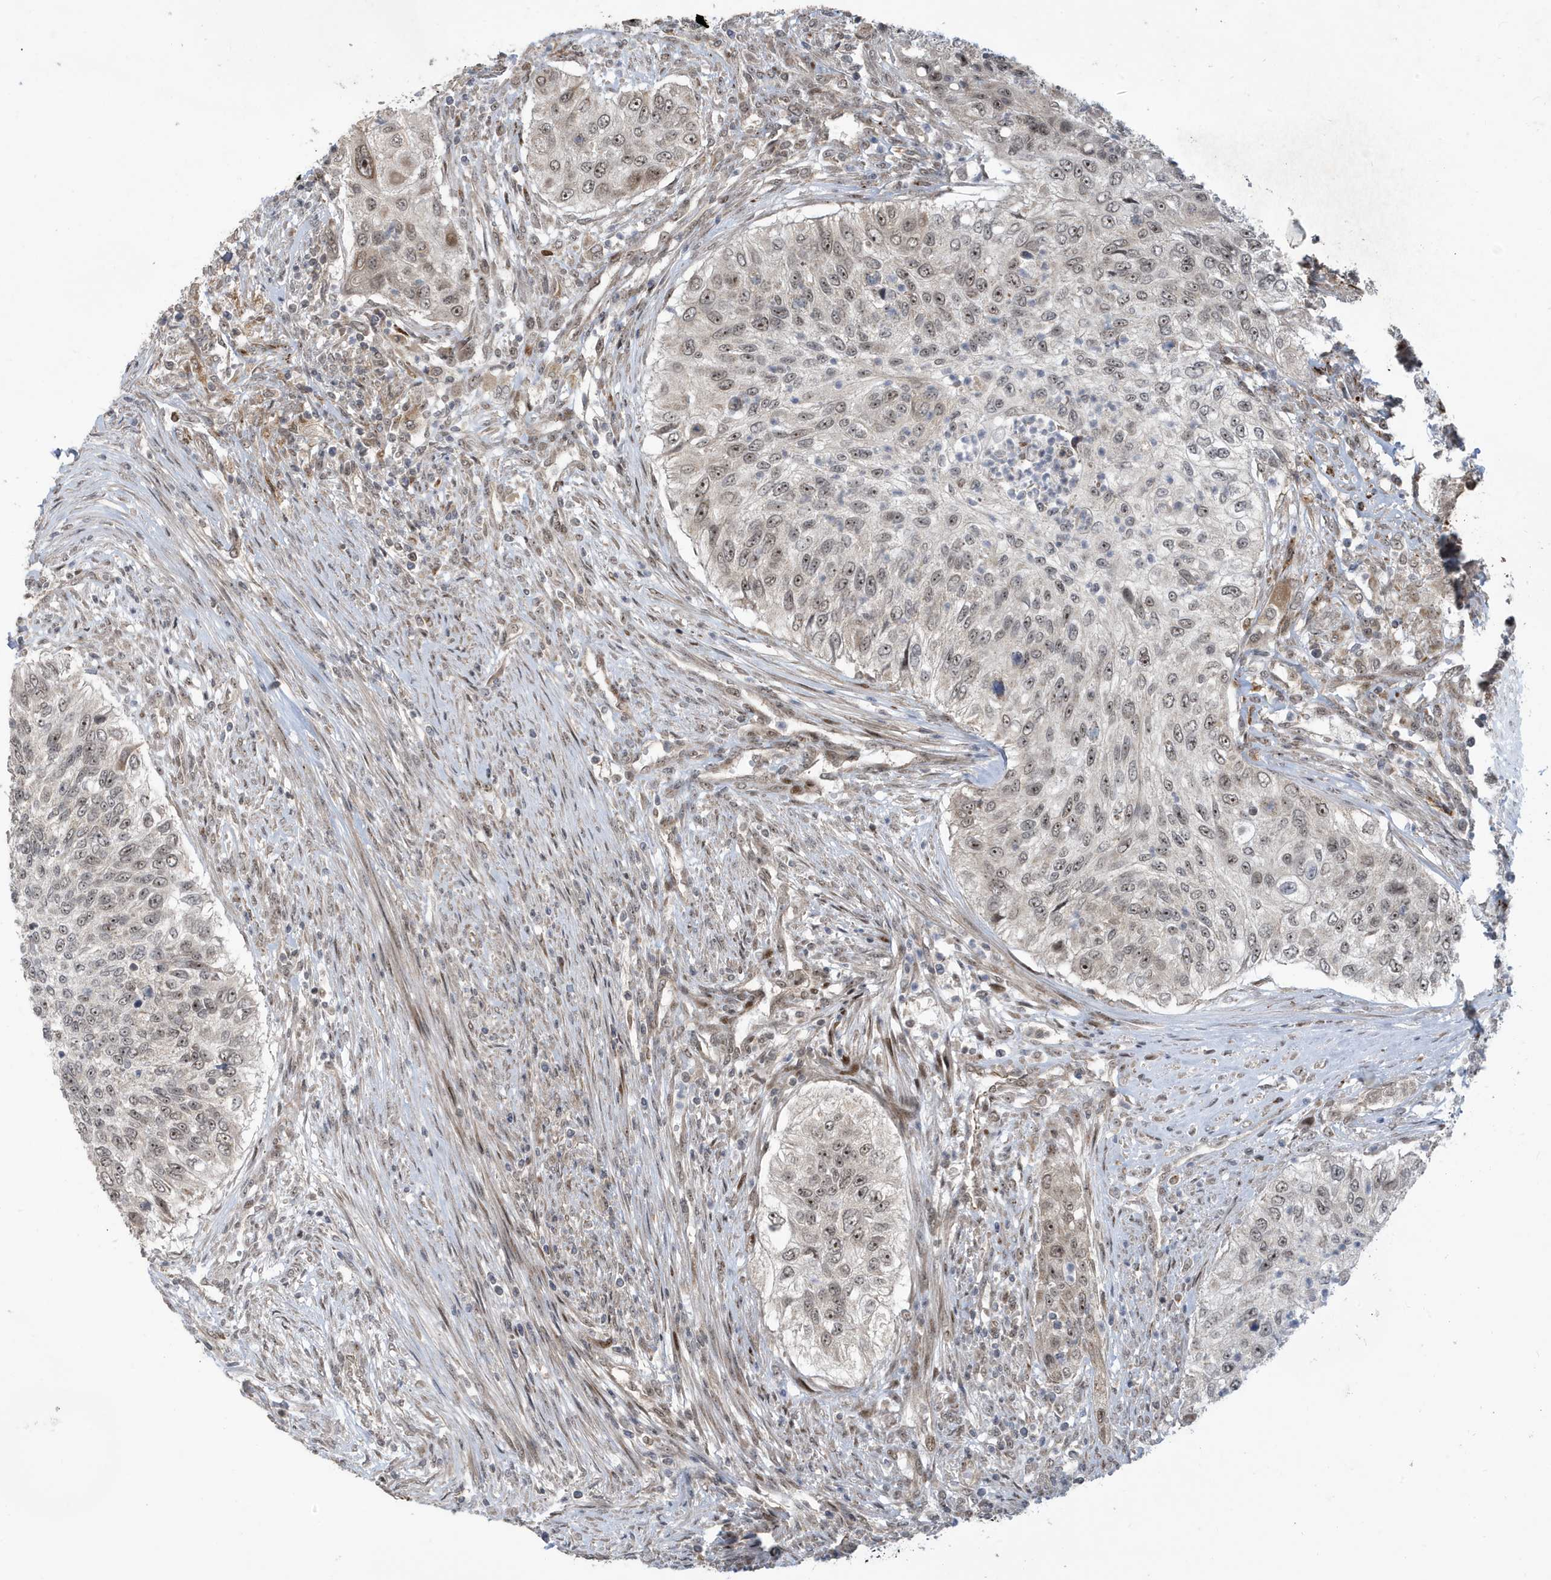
{"staining": {"intensity": "moderate", "quantity": ">75%", "location": "nuclear"}, "tissue": "urothelial cancer", "cell_type": "Tumor cells", "image_type": "cancer", "snomed": [{"axis": "morphology", "description": "Urothelial carcinoma, High grade"}, {"axis": "topography", "description": "Urinary bladder"}], "caption": "Urothelial cancer stained for a protein (brown) demonstrates moderate nuclear positive positivity in approximately >75% of tumor cells.", "gene": "FAM9B", "patient": {"sex": "female", "age": 60}}